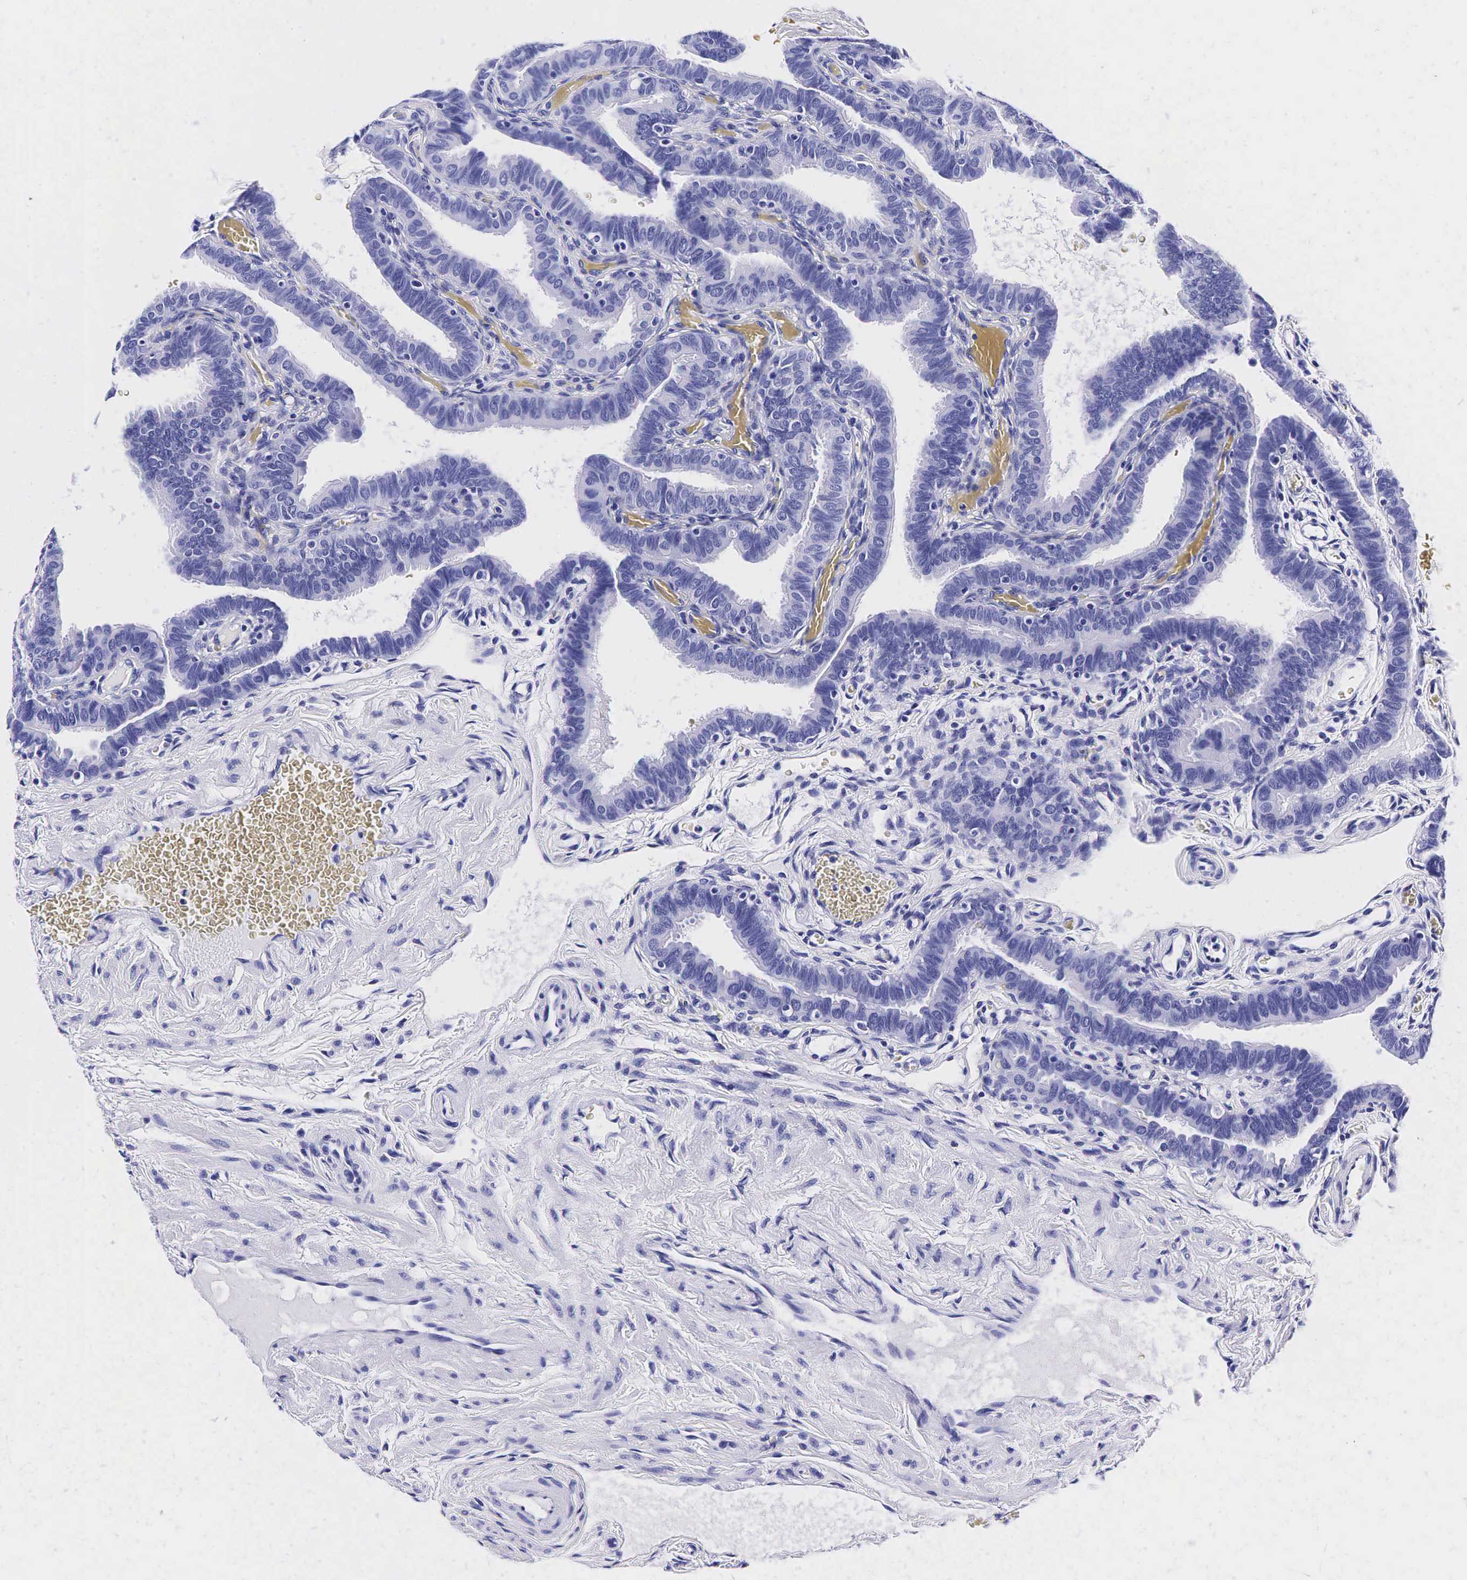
{"staining": {"intensity": "negative", "quantity": "none", "location": "none"}, "tissue": "fallopian tube", "cell_type": "Glandular cells", "image_type": "normal", "snomed": [{"axis": "morphology", "description": "Normal tissue, NOS"}, {"axis": "topography", "description": "Vagina"}, {"axis": "topography", "description": "Fallopian tube"}], "caption": "Immunohistochemical staining of normal fallopian tube shows no significant positivity in glandular cells. (DAB immunohistochemistry (IHC), high magnification).", "gene": "KLK3", "patient": {"sex": "female", "age": 38}}